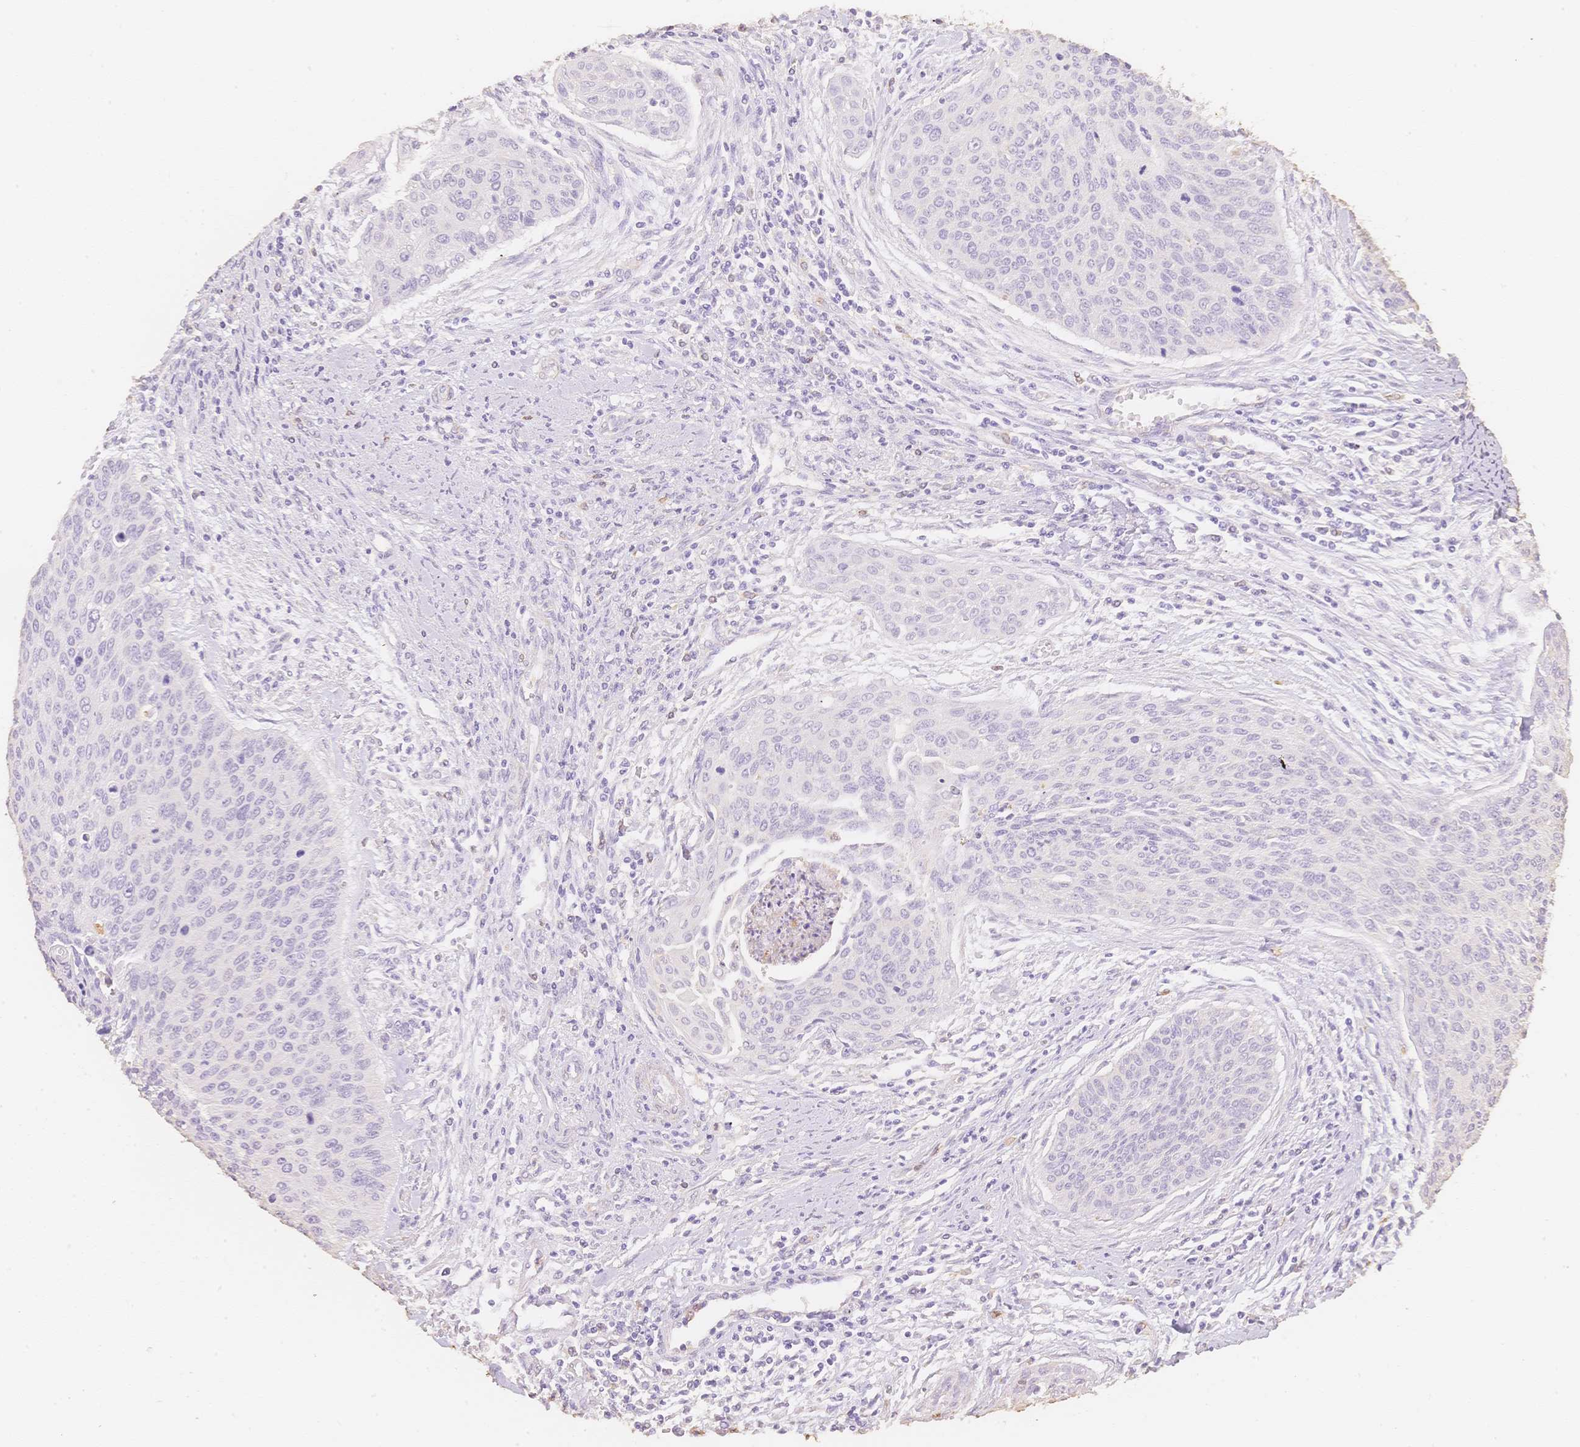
{"staining": {"intensity": "negative", "quantity": "none", "location": "none"}, "tissue": "cervical cancer", "cell_type": "Tumor cells", "image_type": "cancer", "snomed": [{"axis": "morphology", "description": "Squamous cell carcinoma, NOS"}, {"axis": "topography", "description": "Cervix"}], "caption": "Immunohistochemistry (IHC) of cervical cancer (squamous cell carcinoma) exhibits no positivity in tumor cells. Nuclei are stained in blue.", "gene": "MBOAT7", "patient": {"sex": "female", "age": 55}}